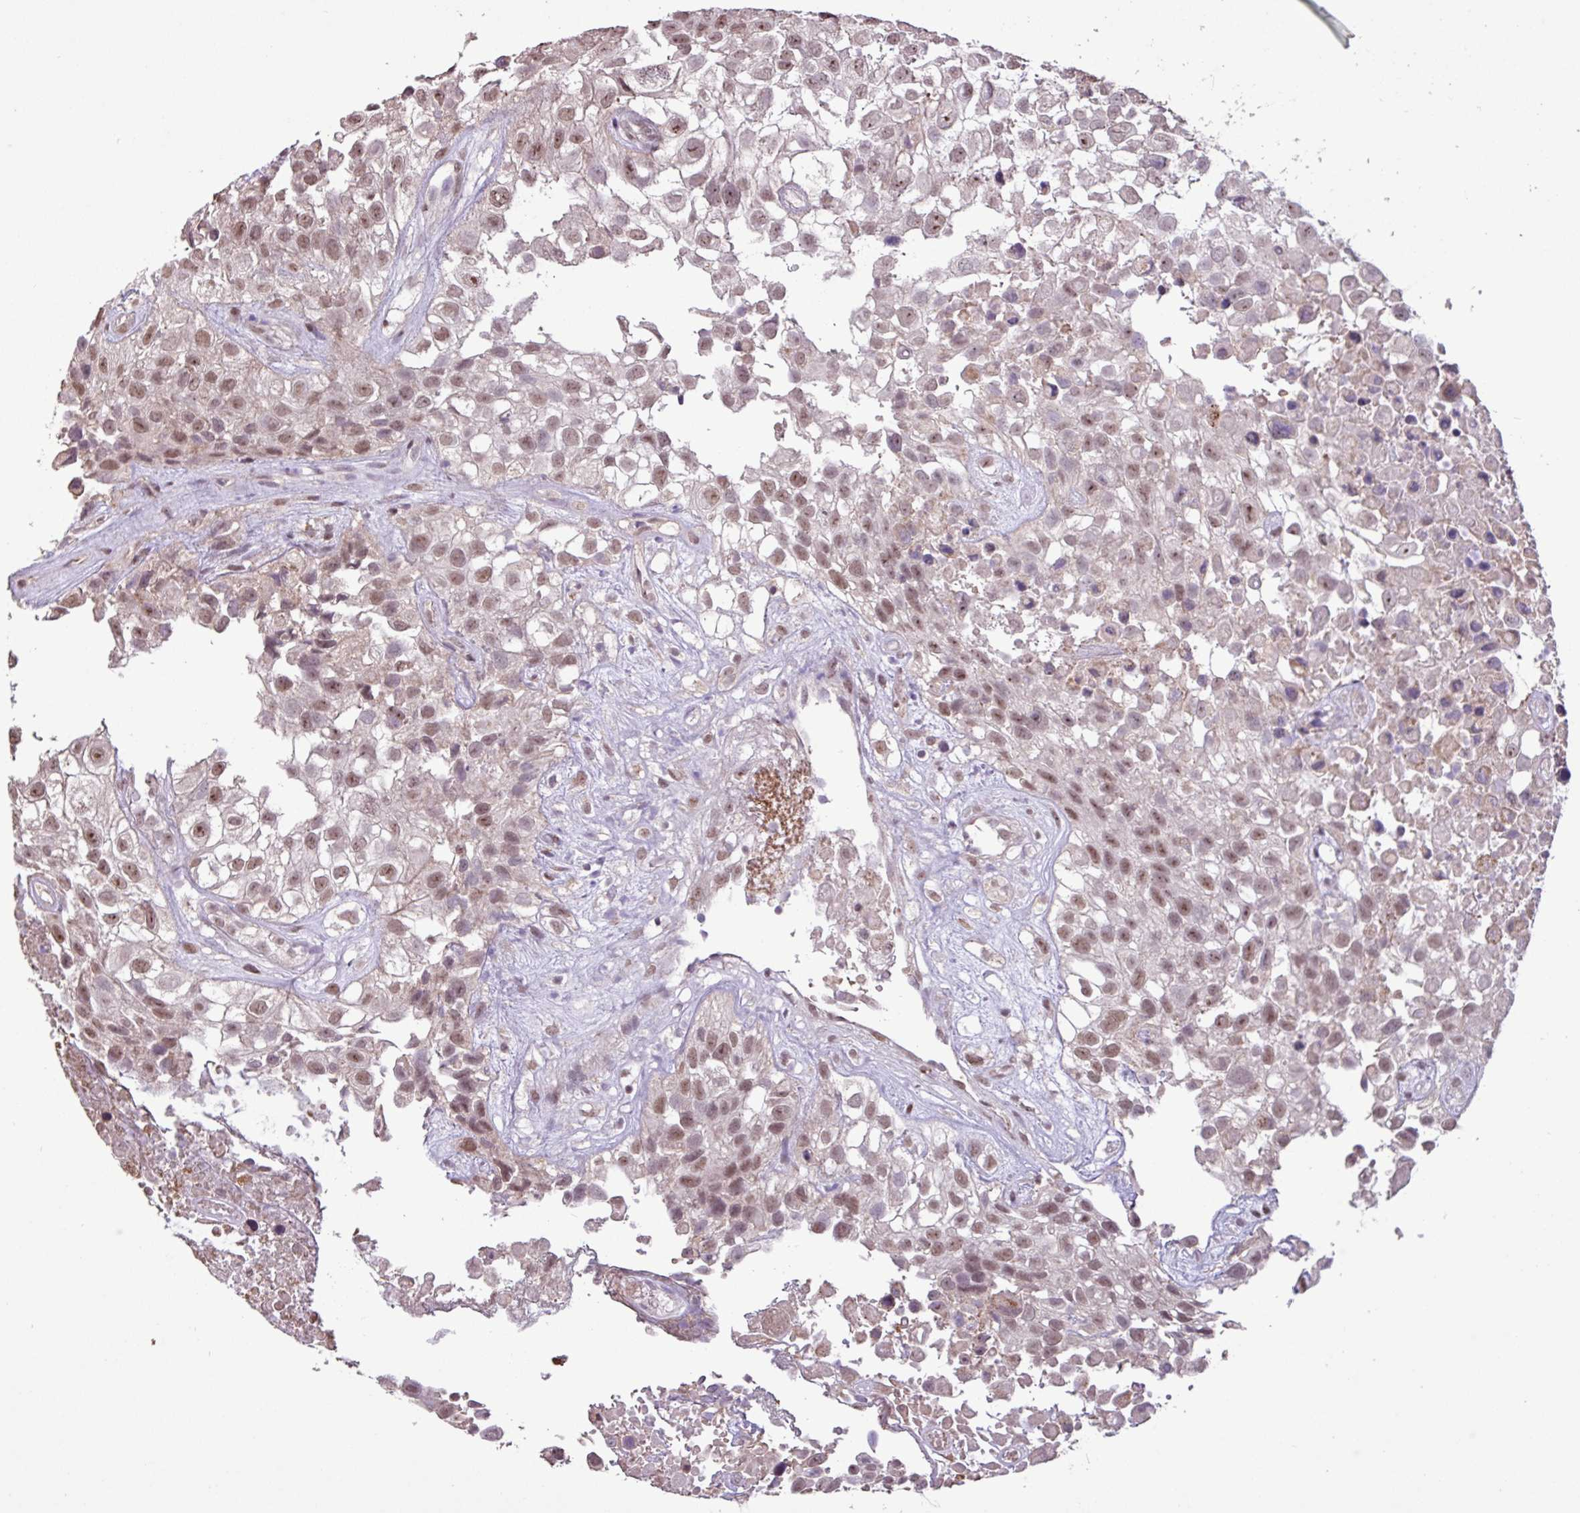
{"staining": {"intensity": "moderate", "quantity": ">75%", "location": "nuclear"}, "tissue": "urothelial cancer", "cell_type": "Tumor cells", "image_type": "cancer", "snomed": [{"axis": "morphology", "description": "Urothelial carcinoma, High grade"}, {"axis": "topography", "description": "Urinary bladder"}], "caption": "High-grade urothelial carcinoma stained with a protein marker demonstrates moderate staining in tumor cells.", "gene": "L3MBTL3", "patient": {"sex": "male", "age": 56}}